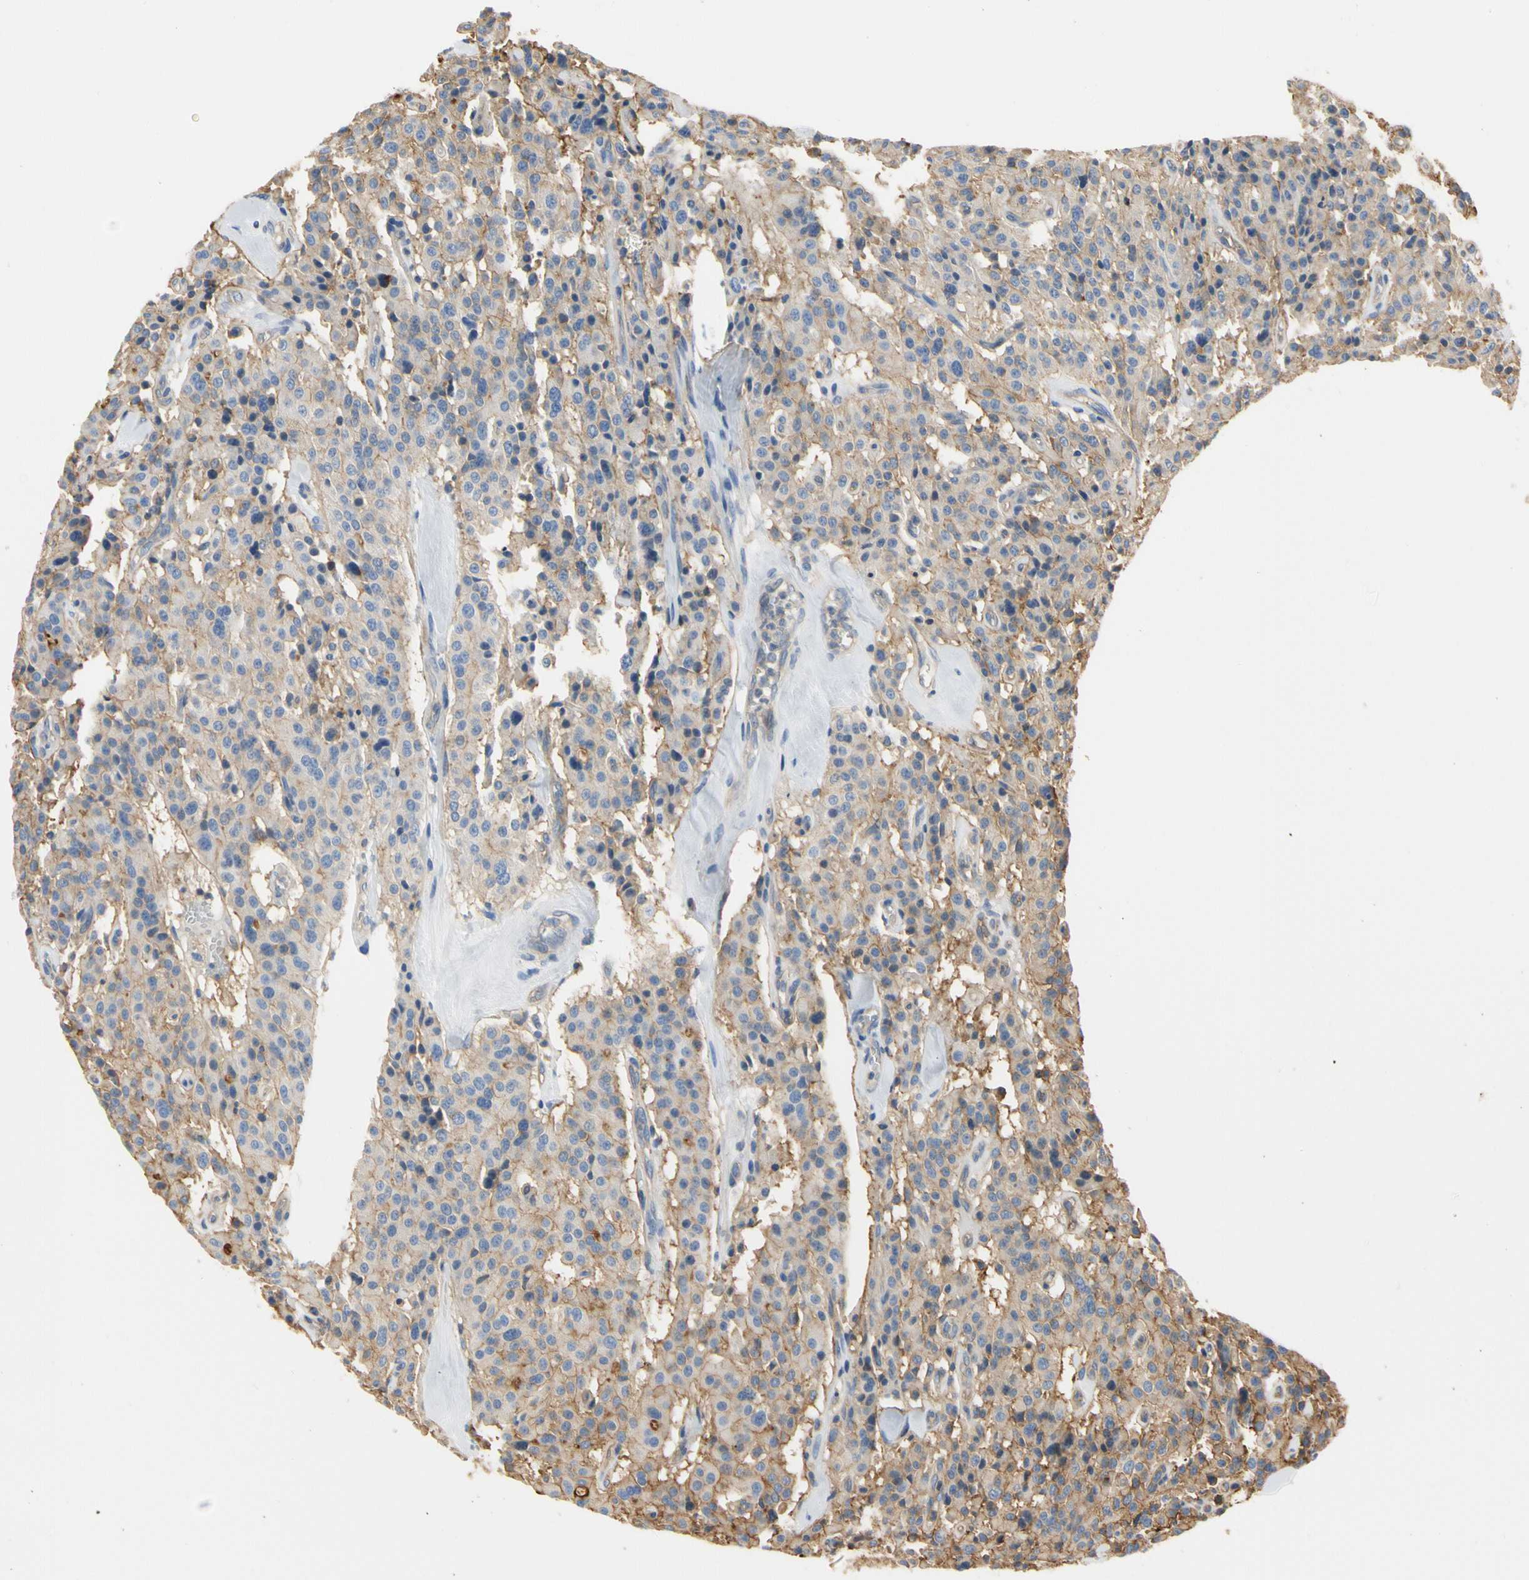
{"staining": {"intensity": "moderate", "quantity": "<25%", "location": "cytoplasmic/membranous"}, "tissue": "carcinoid", "cell_type": "Tumor cells", "image_type": "cancer", "snomed": [{"axis": "morphology", "description": "Carcinoid, malignant, NOS"}, {"axis": "topography", "description": "Lung"}], "caption": "A low amount of moderate cytoplasmic/membranous expression is seen in approximately <25% of tumor cells in malignant carcinoid tissue. The staining was performed using DAB to visualize the protein expression in brown, while the nuclei were stained in blue with hematoxylin (Magnification: 20x).", "gene": "IL1RL1", "patient": {"sex": "male", "age": 30}}